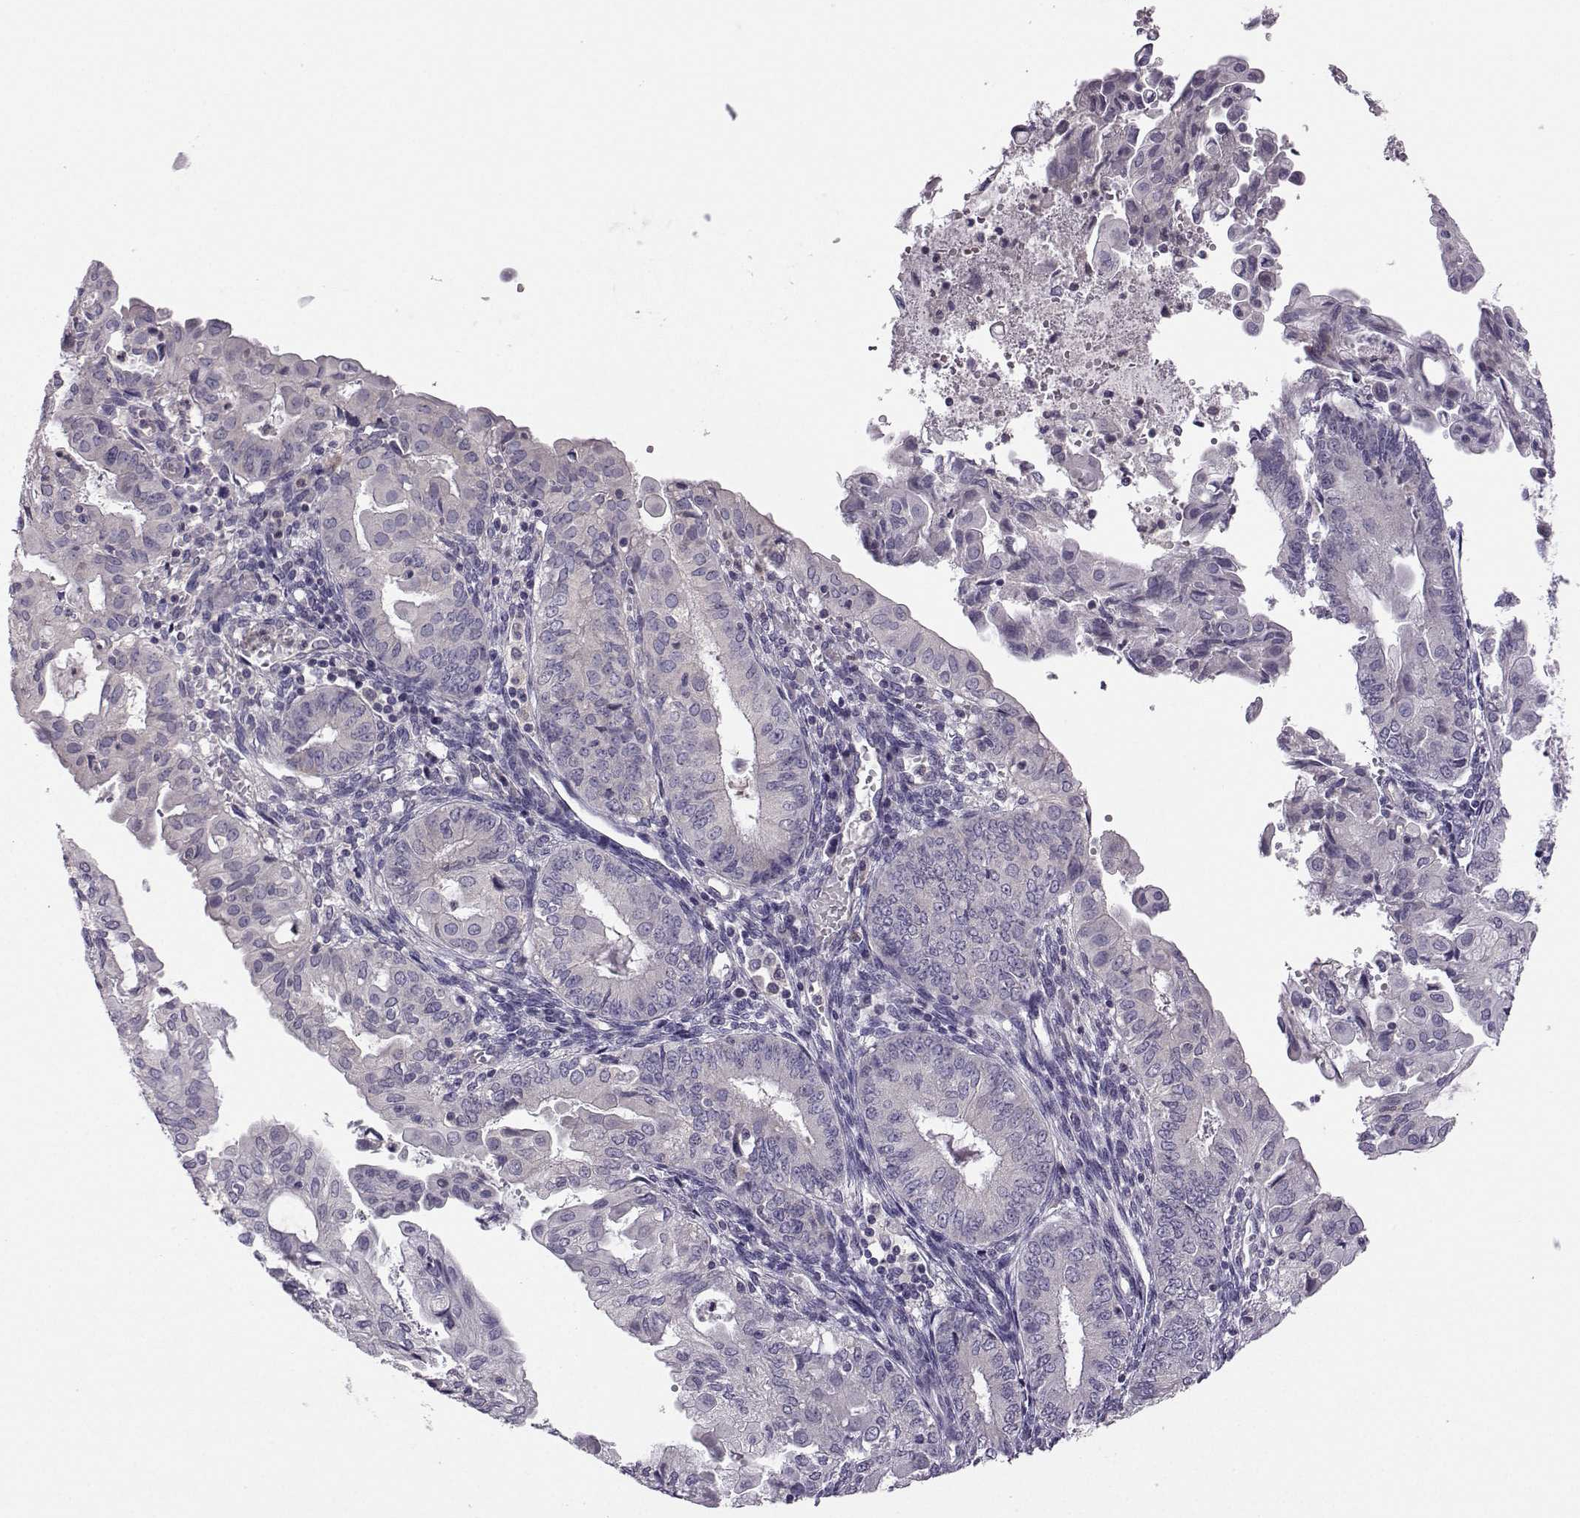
{"staining": {"intensity": "negative", "quantity": "none", "location": "none"}, "tissue": "endometrial cancer", "cell_type": "Tumor cells", "image_type": "cancer", "snomed": [{"axis": "morphology", "description": "Adenocarcinoma, NOS"}, {"axis": "topography", "description": "Endometrium"}], "caption": "Immunohistochemistry (IHC) histopathology image of neoplastic tissue: human endometrial cancer stained with DAB (3,3'-diaminobenzidine) exhibits no significant protein positivity in tumor cells.", "gene": "FCAMR", "patient": {"sex": "female", "age": 68}}